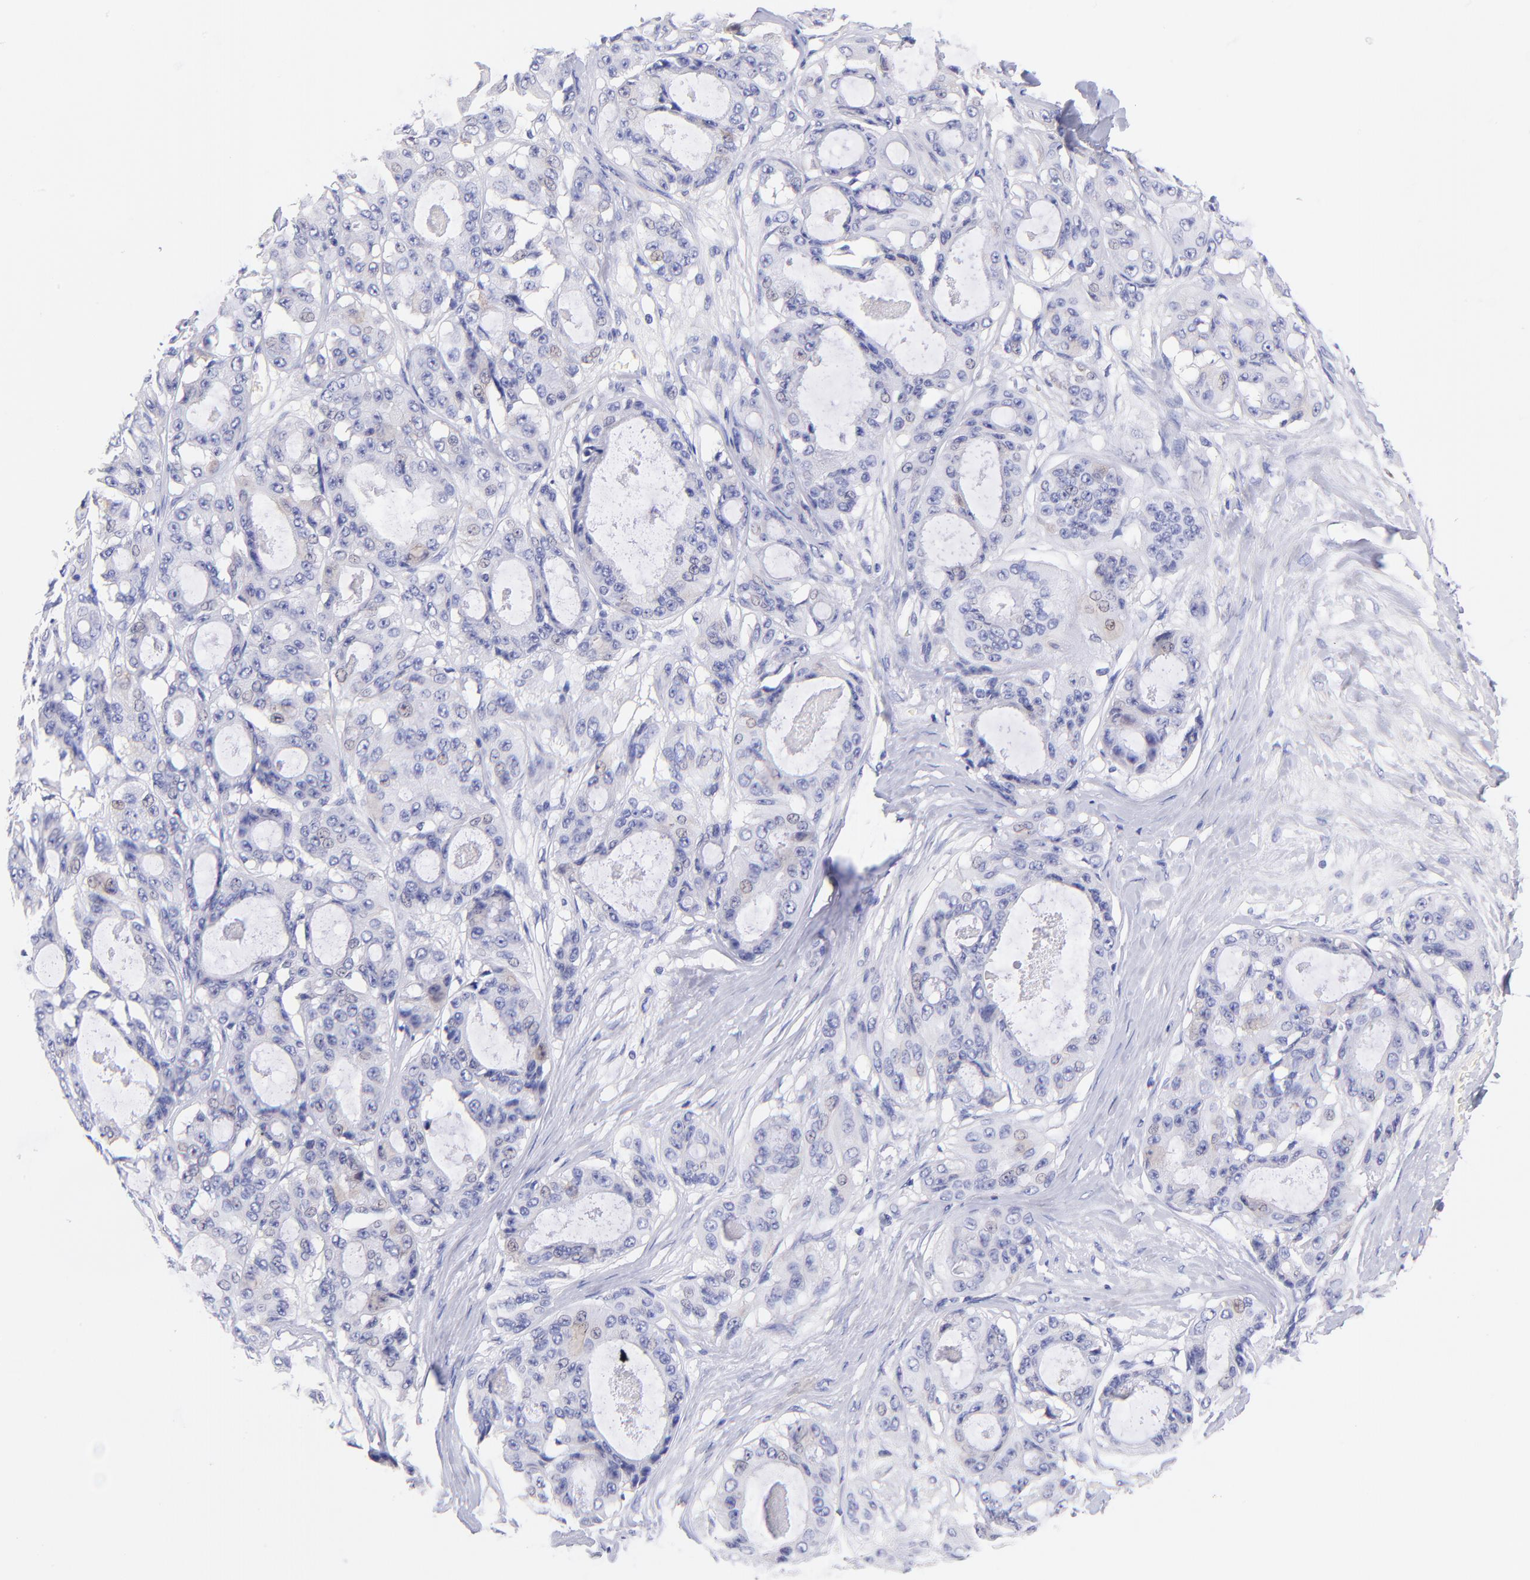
{"staining": {"intensity": "negative", "quantity": "none", "location": "none"}, "tissue": "ovarian cancer", "cell_type": "Tumor cells", "image_type": "cancer", "snomed": [{"axis": "morphology", "description": "Carcinoma, endometroid"}, {"axis": "topography", "description": "Ovary"}], "caption": "Immunohistochemistry micrograph of endometroid carcinoma (ovarian) stained for a protein (brown), which shows no staining in tumor cells.", "gene": "RAB3B", "patient": {"sex": "female", "age": 61}}